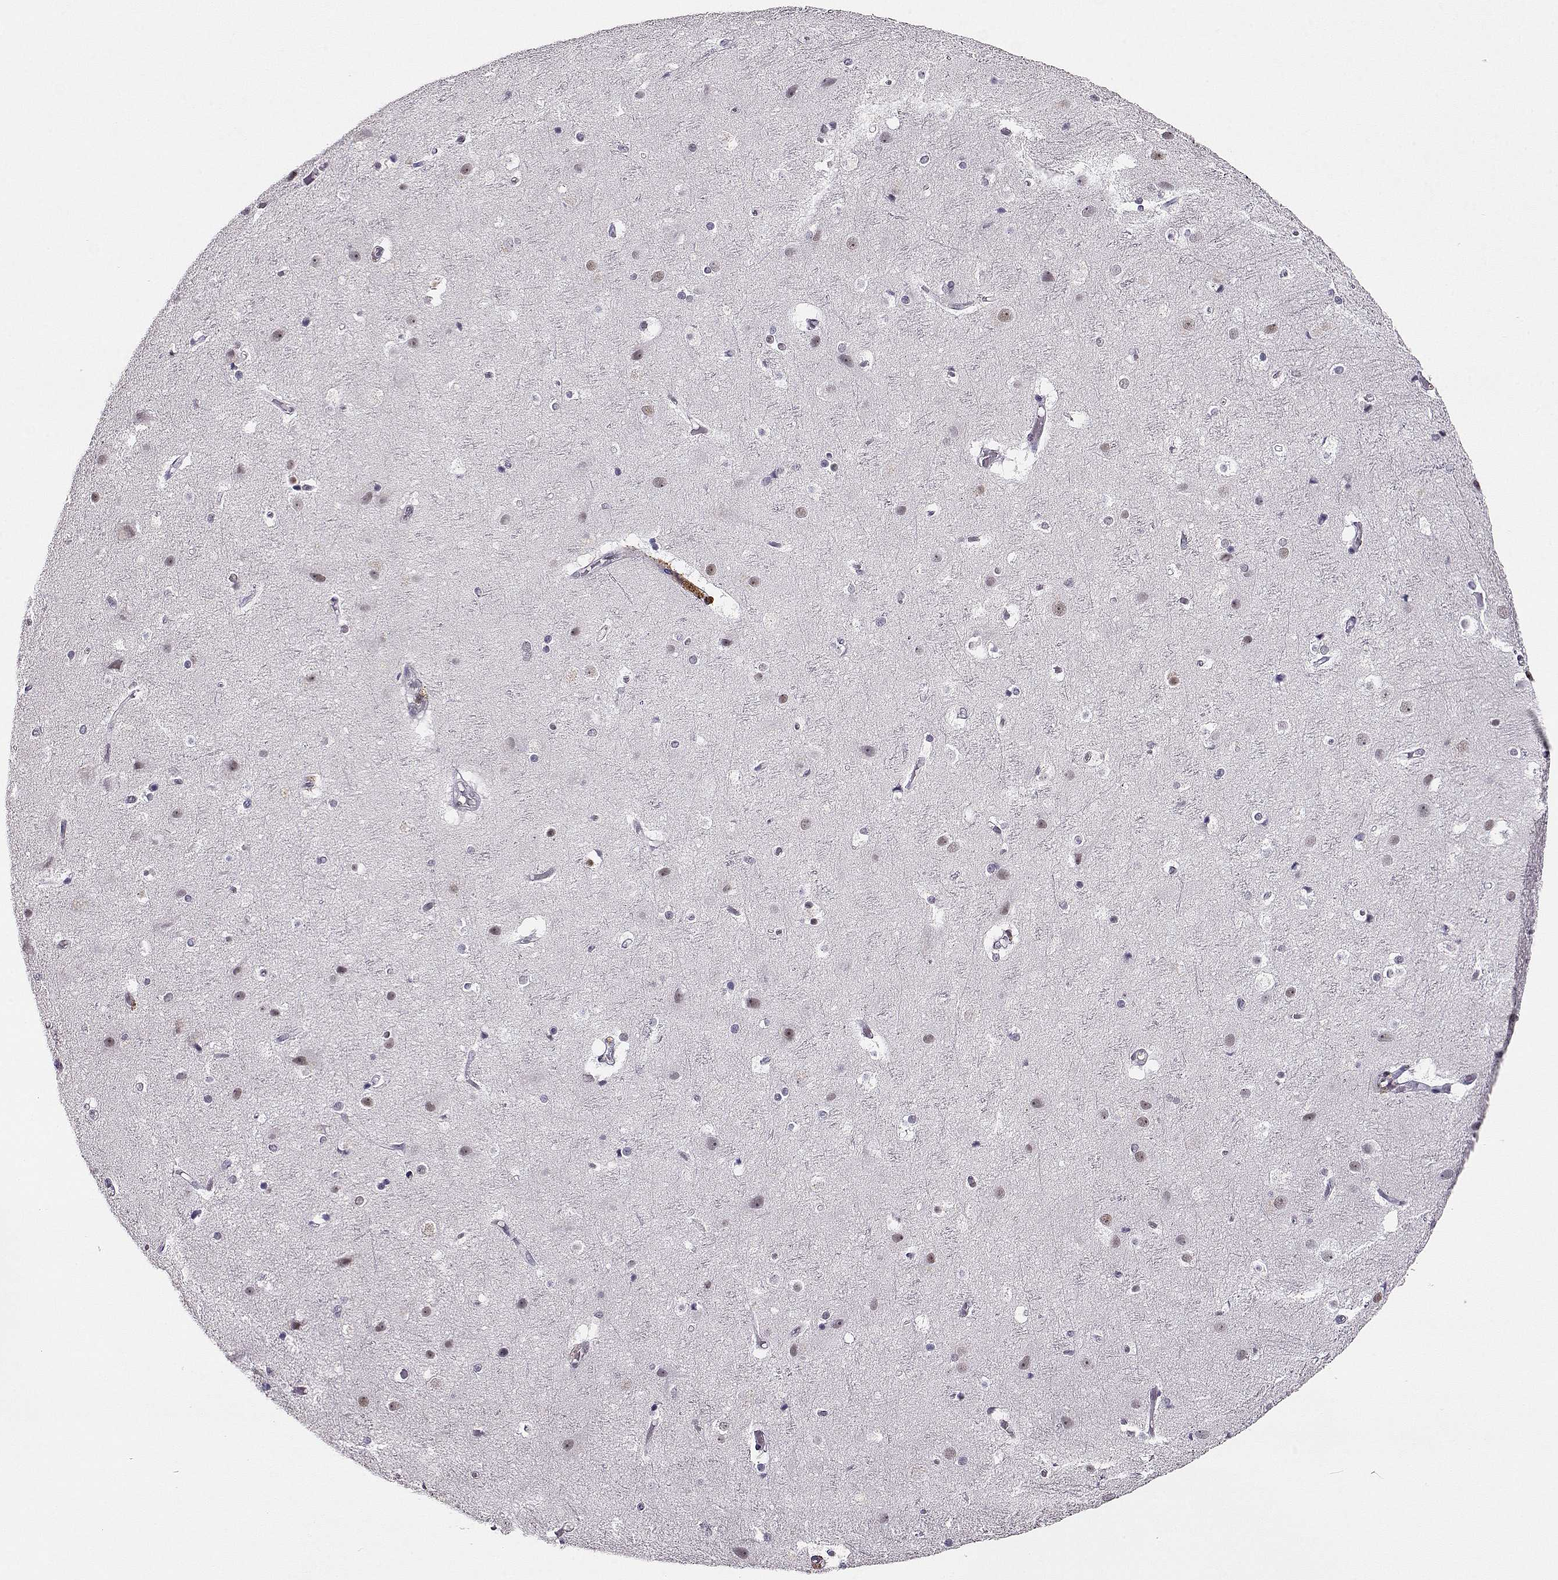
{"staining": {"intensity": "negative", "quantity": "none", "location": "none"}, "tissue": "cerebral cortex", "cell_type": "Endothelial cells", "image_type": "normal", "snomed": [{"axis": "morphology", "description": "Normal tissue, NOS"}, {"axis": "topography", "description": "Cerebral cortex"}], "caption": "This is an immunohistochemistry (IHC) image of normal human cerebral cortex. There is no expression in endothelial cells.", "gene": "POLI", "patient": {"sex": "female", "age": 52}}